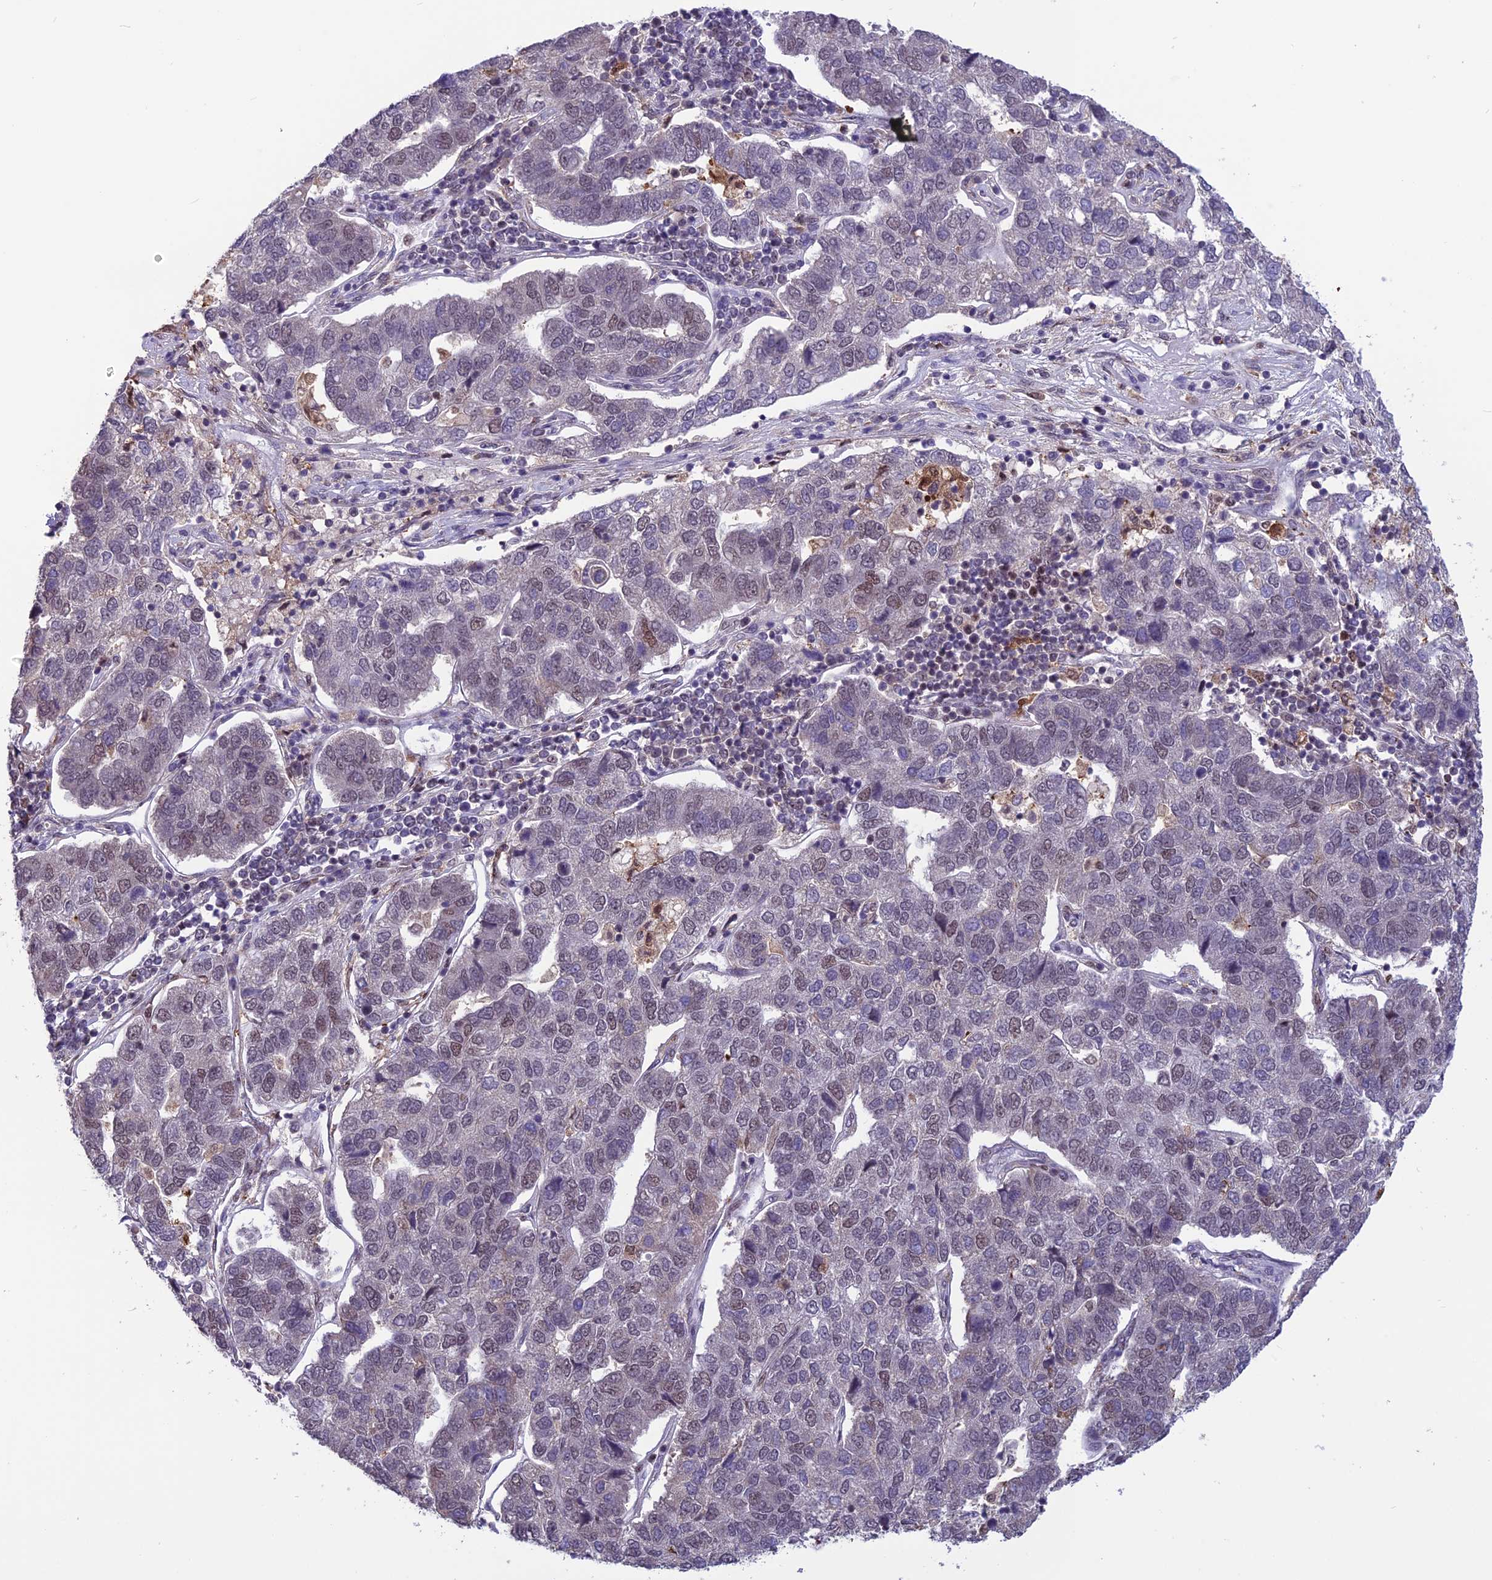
{"staining": {"intensity": "moderate", "quantity": "<25%", "location": "nuclear"}, "tissue": "pancreatic cancer", "cell_type": "Tumor cells", "image_type": "cancer", "snomed": [{"axis": "morphology", "description": "Adenocarcinoma, NOS"}, {"axis": "topography", "description": "Pancreas"}], "caption": "This micrograph demonstrates immunohistochemistry (IHC) staining of human pancreatic cancer (adenocarcinoma), with low moderate nuclear positivity in about <25% of tumor cells.", "gene": "MIS12", "patient": {"sex": "female", "age": 61}}